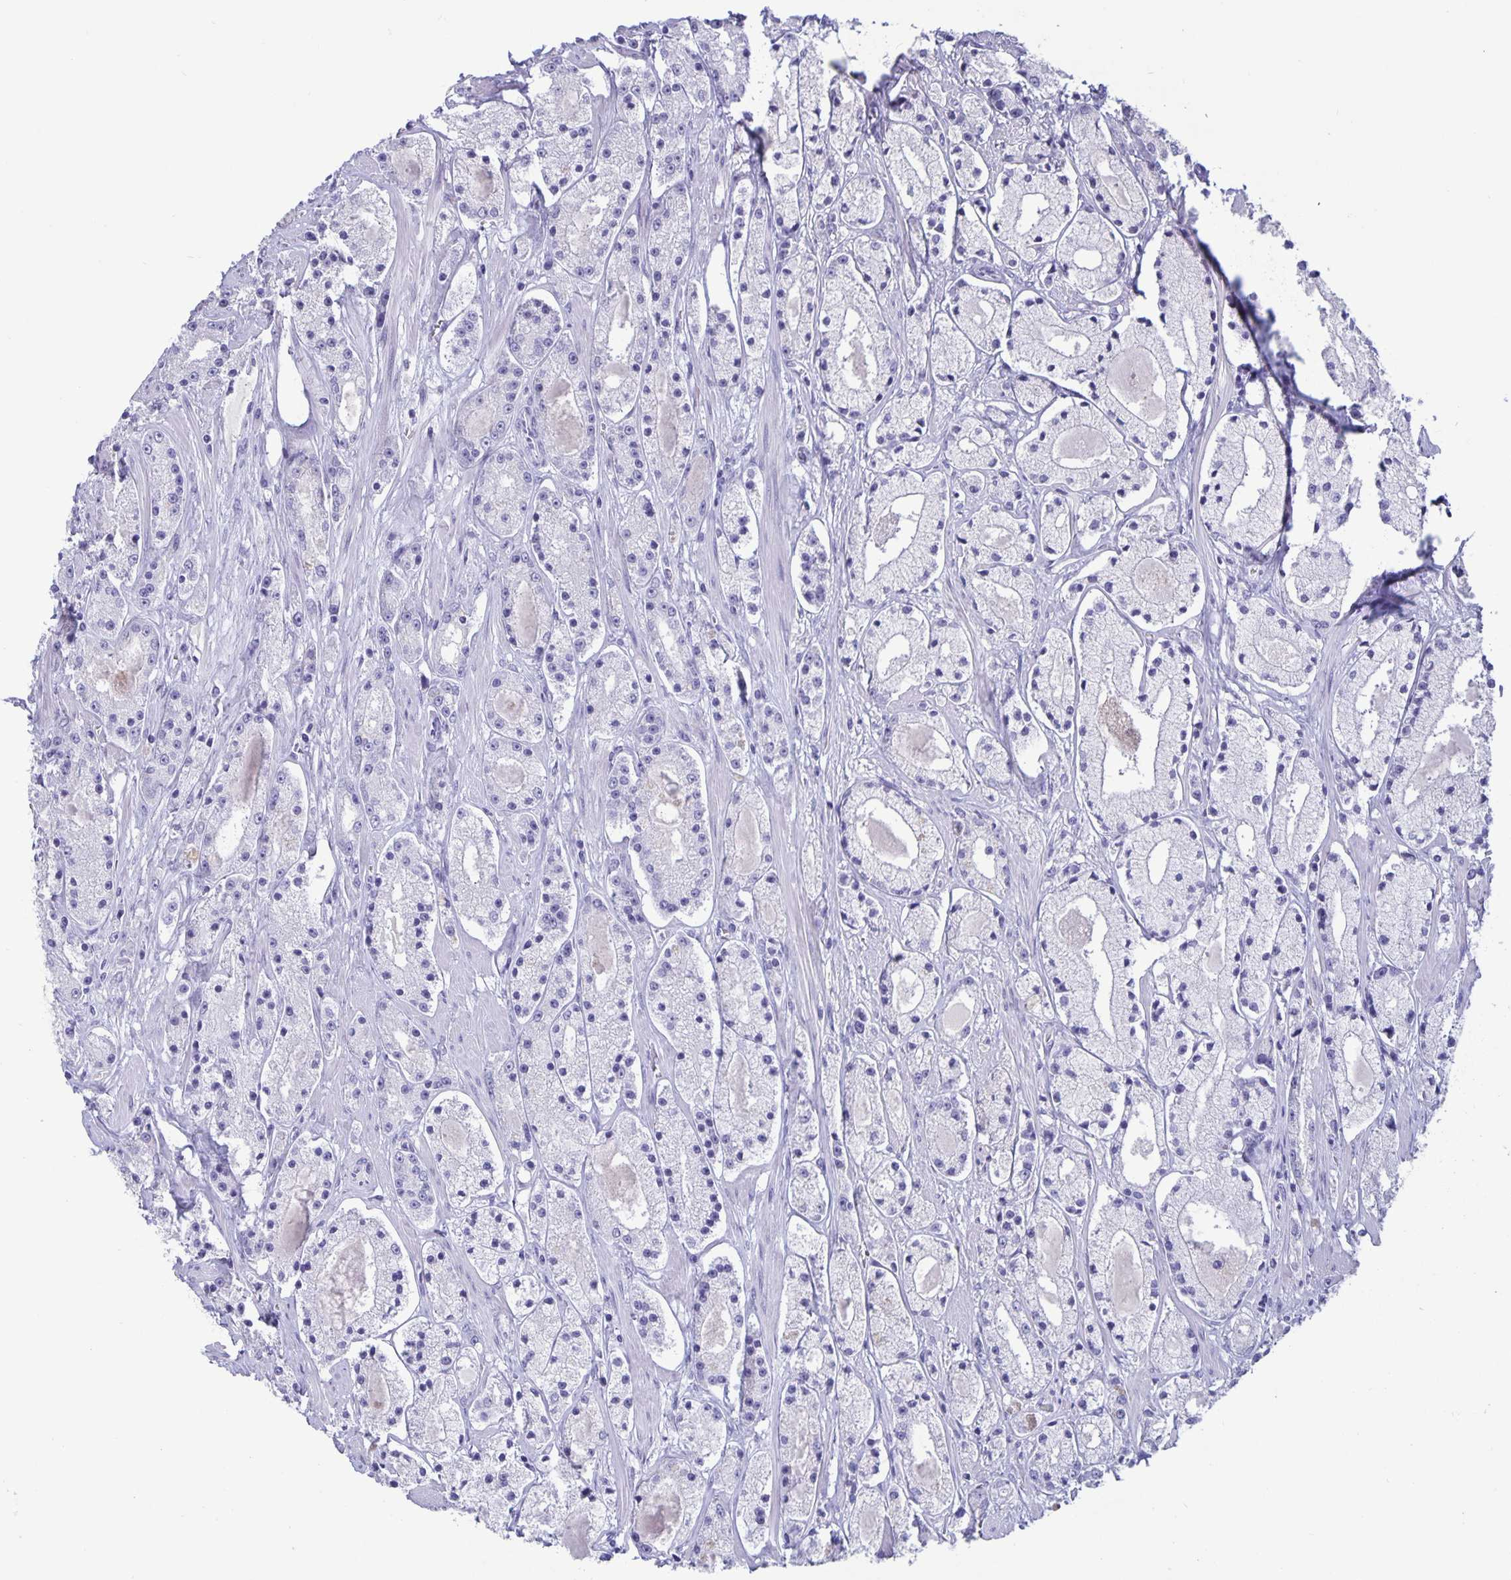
{"staining": {"intensity": "negative", "quantity": "none", "location": "none"}, "tissue": "prostate cancer", "cell_type": "Tumor cells", "image_type": "cancer", "snomed": [{"axis": "morphology", "description": "Adenocarcinoma, High grade"}, {"axis": "topography", "description": "Prostate"}], "caption": "High magnification brightfield microscopy of prostate high-grade adenocarcinoma stained with DAB (3,3'-diaminobenzidine) (brown) and counterstained with hematoxylin (blue): tumor cells show no significant staining. (DAB immunohistochemistry, high magnification).", "gene": "BPIFA3", "patient": {"sex": "male", "age": 67}}